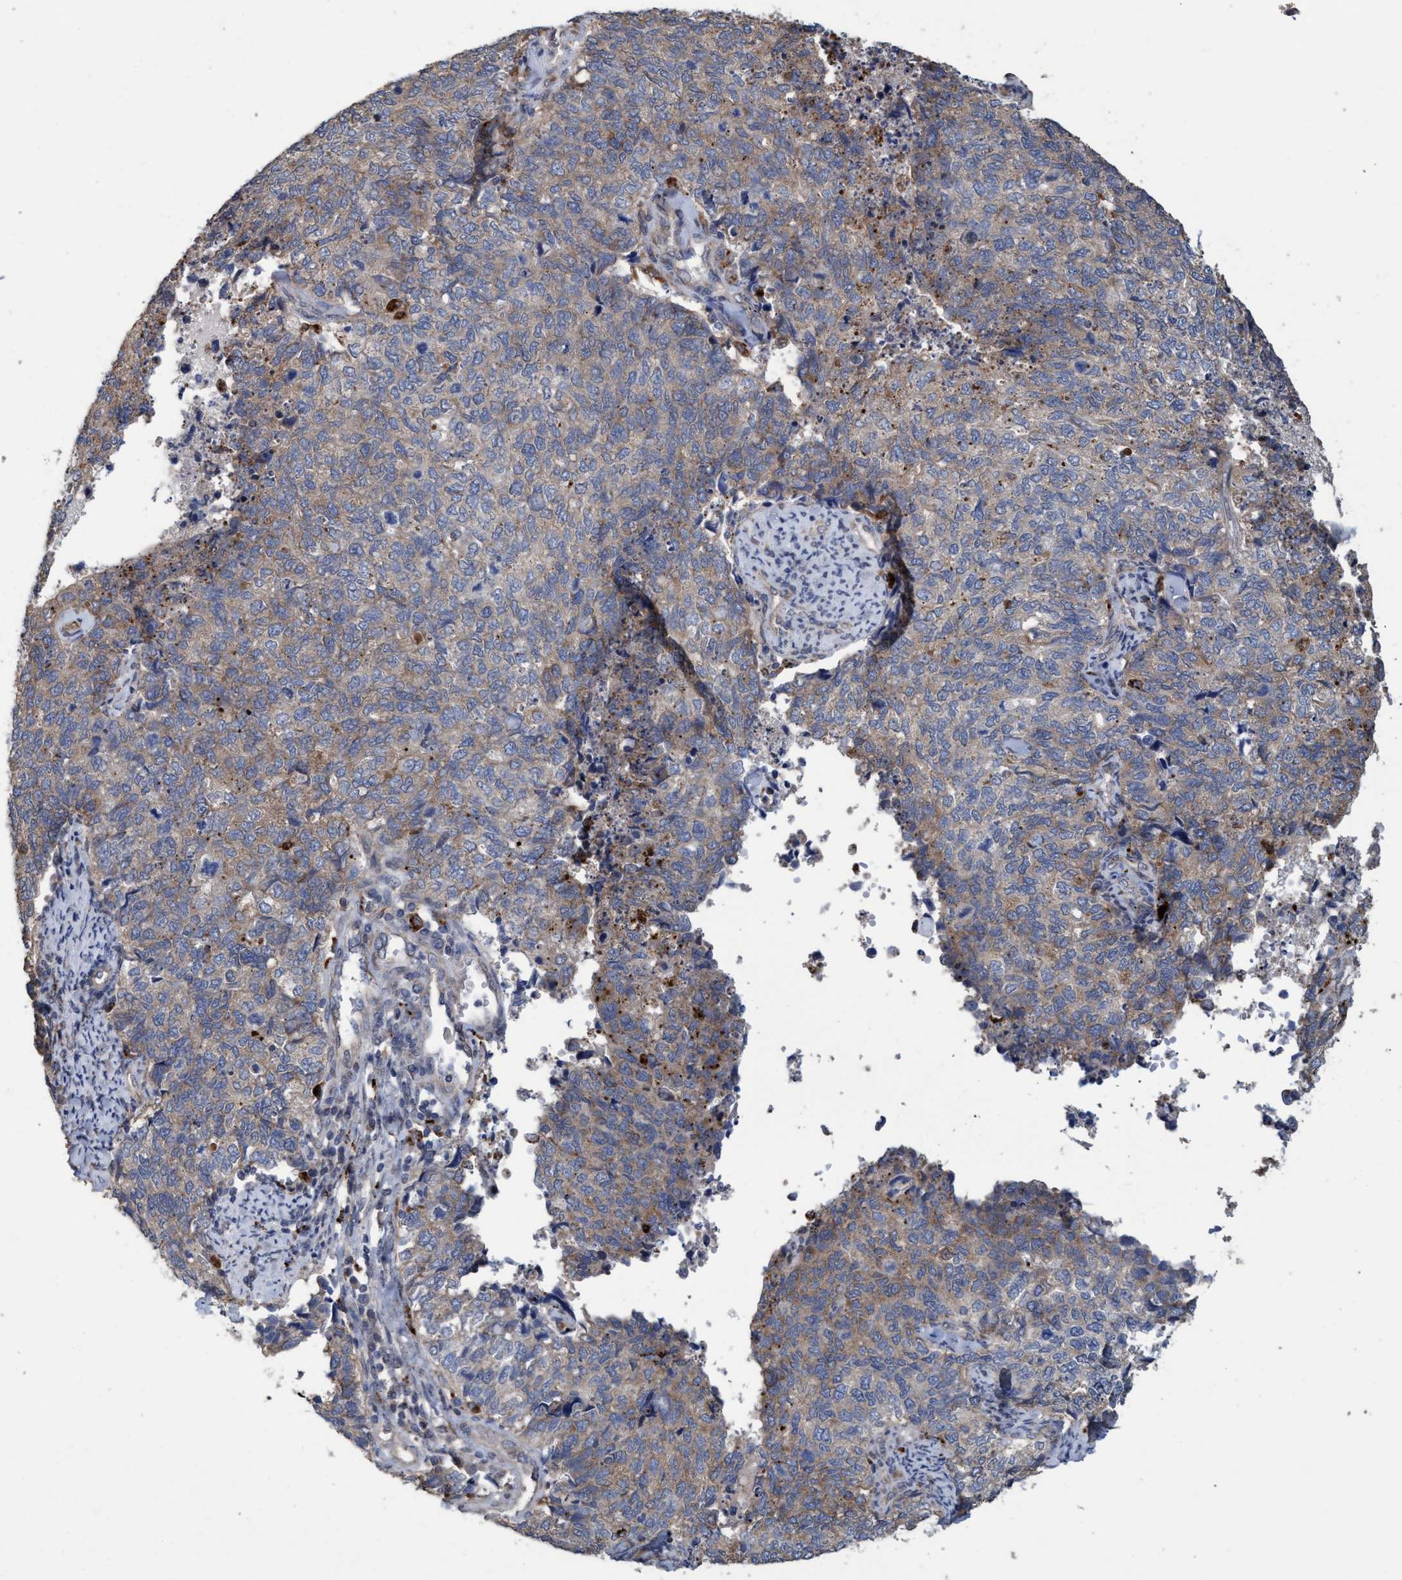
{"staining": {"intensity": "weak", "quantity": "<25%", "location": "cytoplasmic/membranous"}, "tissue": "cervical cancer", "cell_type": "Tumor cells", "image_type": "cancer", "snomed": [{"axis": "morphology", "description": "Squamous cell carcinoma, NOS"}, {"axis": "topography", "description": "Cervix"}], "caption": "The IHC micrograph has no significant positivity in tumor cells of cervical cancer tissue.", "gene": "BBS9", "patient": {"sex": "female", "age": 63}}